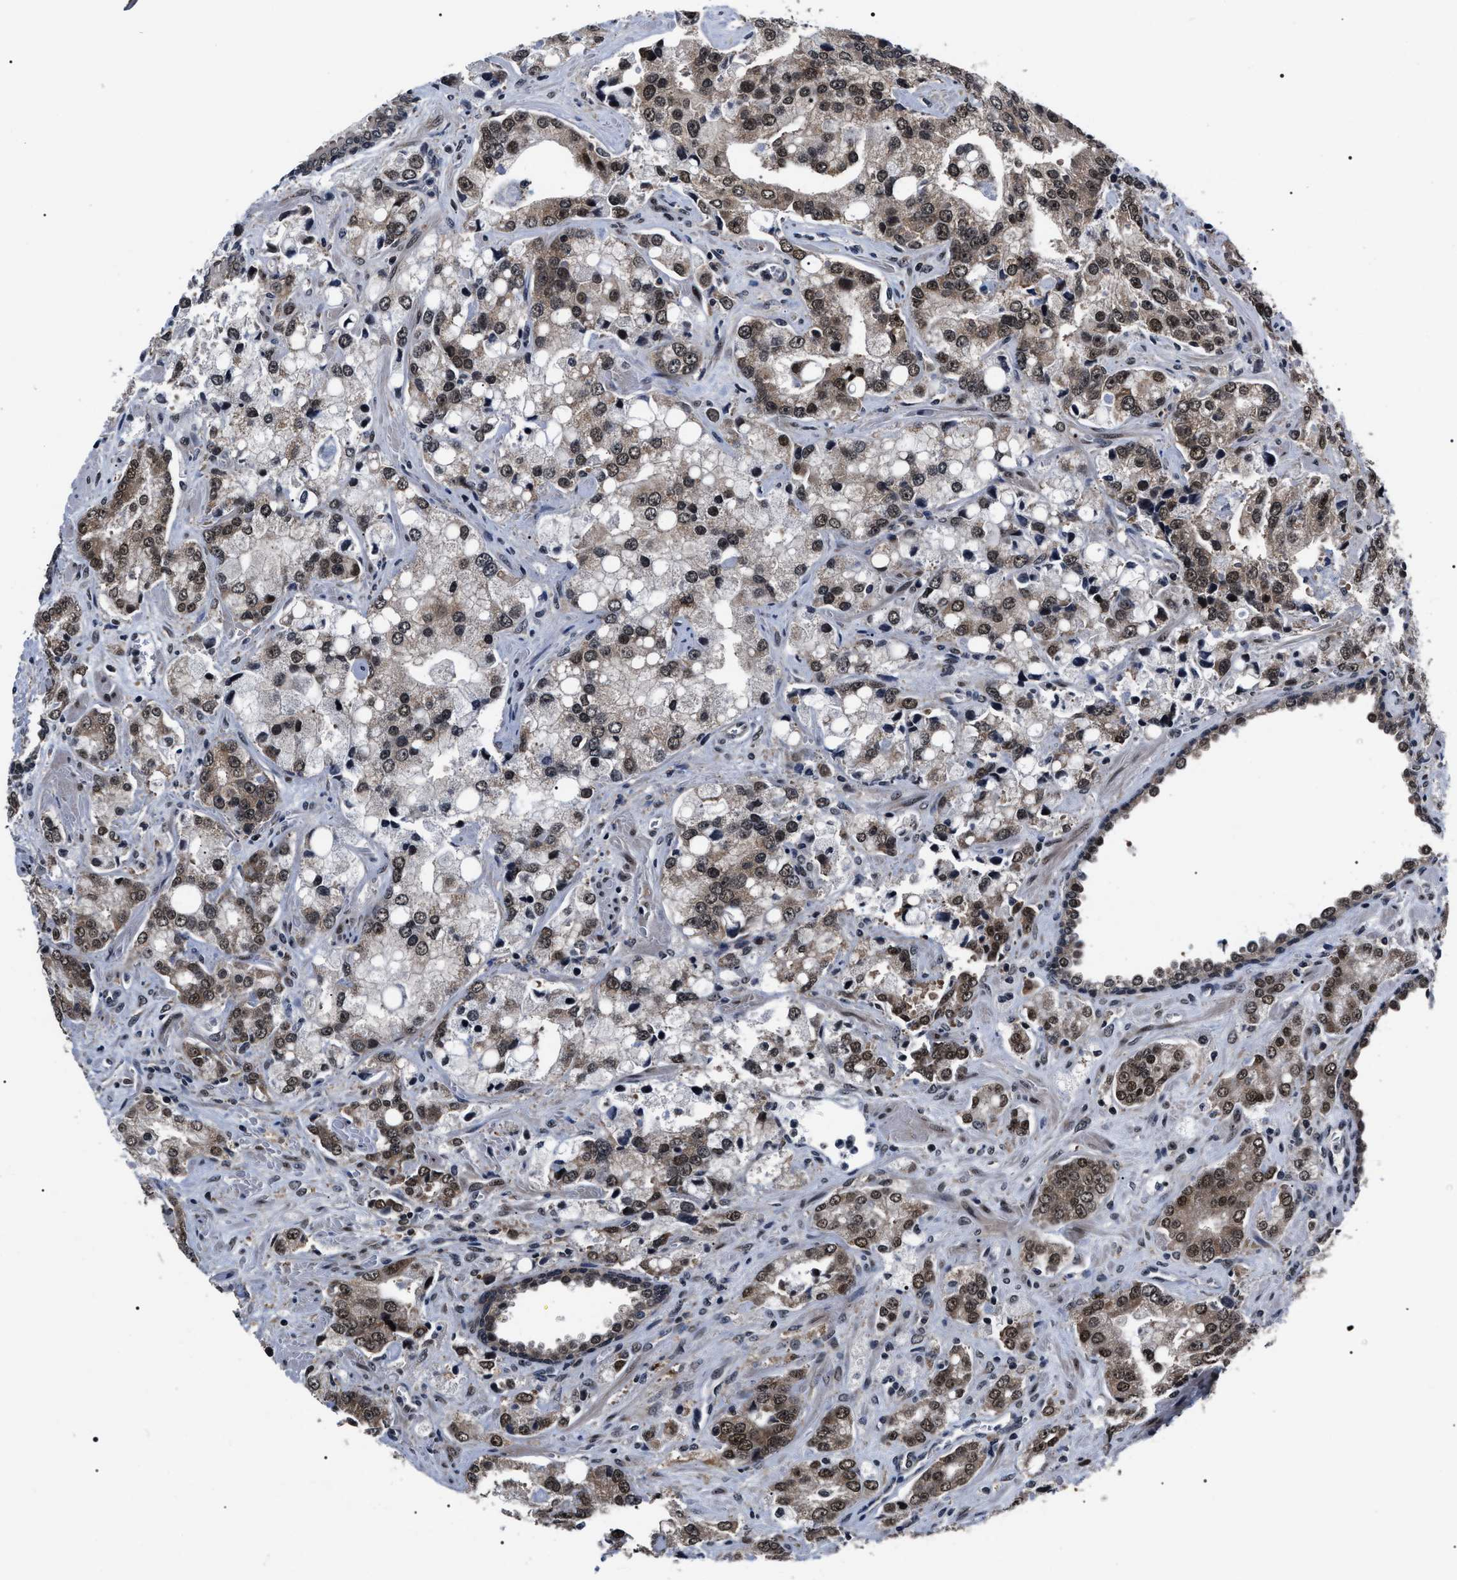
{"staining": {"intensity": "moderate", "quantity": ">75%", "location": "cytoplasmic/membranous,nuclear"}, "tissue": "prostate cancer", "cell_type": "Tumor cells", "image_type": "cancer", "snomed": [{"axis": "morphology", "description": "Adenocarcinoma, High grade"}, {"axis": "topography", "description": "Prostate"}], "caption": "Moderate cytoplasmic/membranous and nuclear protein positivity is present in about >75% of tumor cells in prostate adenocarcinoma (high-grade). (Stains: DAB in brown, nuclei in blue, Microscopy: brightfield microscopy at high magnification).", "gene": "CSNK2A1", "patient": {"sex": "male", "age": 67}}